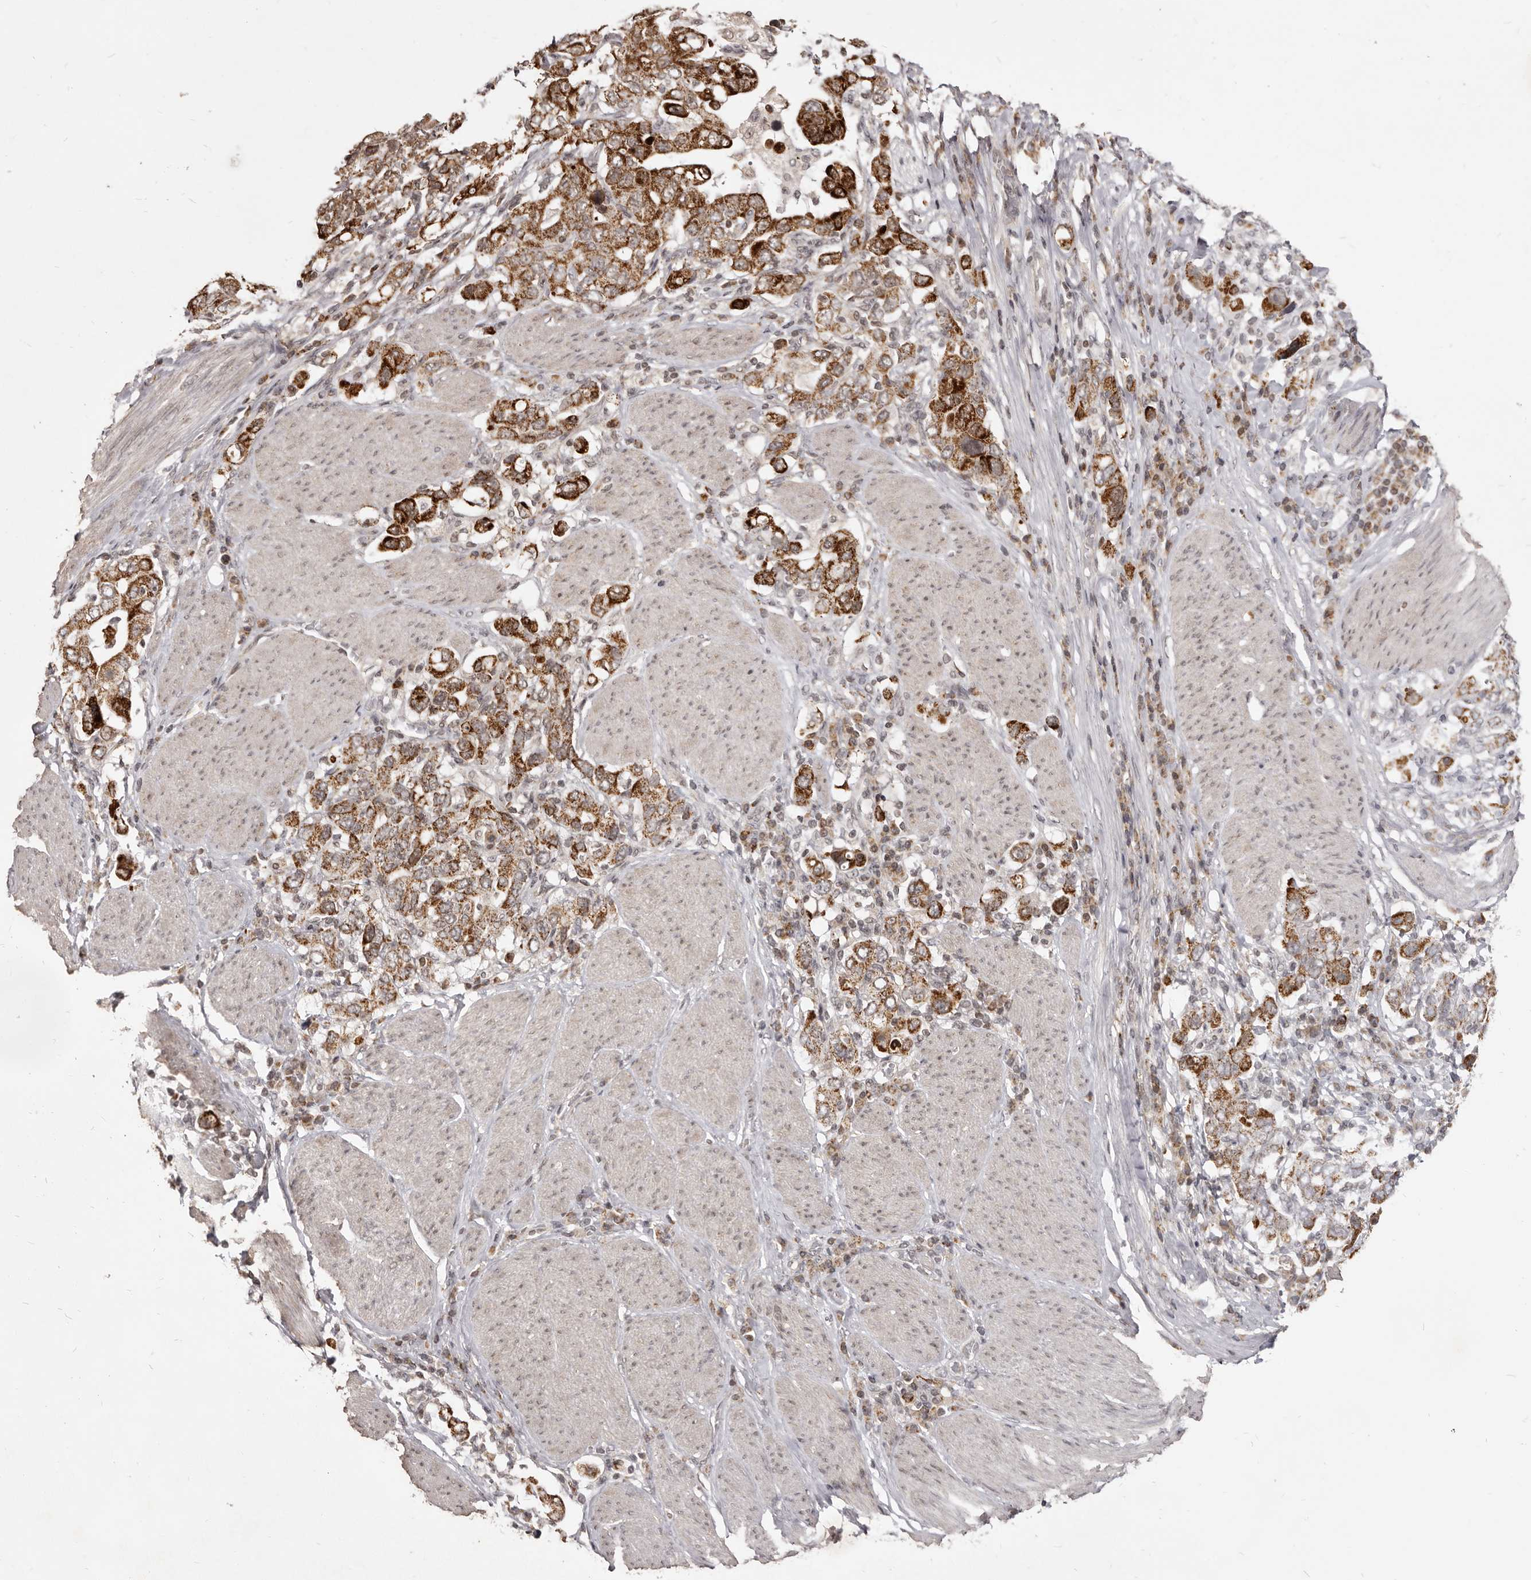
{"staining": {"intensity": "strong", "quantity": ">75%", "location": "cytoplasmic/membranous"}, "tissue": "stomach cancer", "cell_type": "Tumor cells", "image_type": "cancer", "snomed": [{"axis": "morphology", "description": "Adenocarcinoma, NOS"}, {"axis": "topography", "description": "Stomach, upper"}], "caption": "Human stomach adenocarcinoma stained for a protein (brown) displays strong cytoplasmic/membranous positive positivity in about >75% of tumor cells.", "gene": "THUMPD1", "patient": {"sex": "male", "age": 62}}